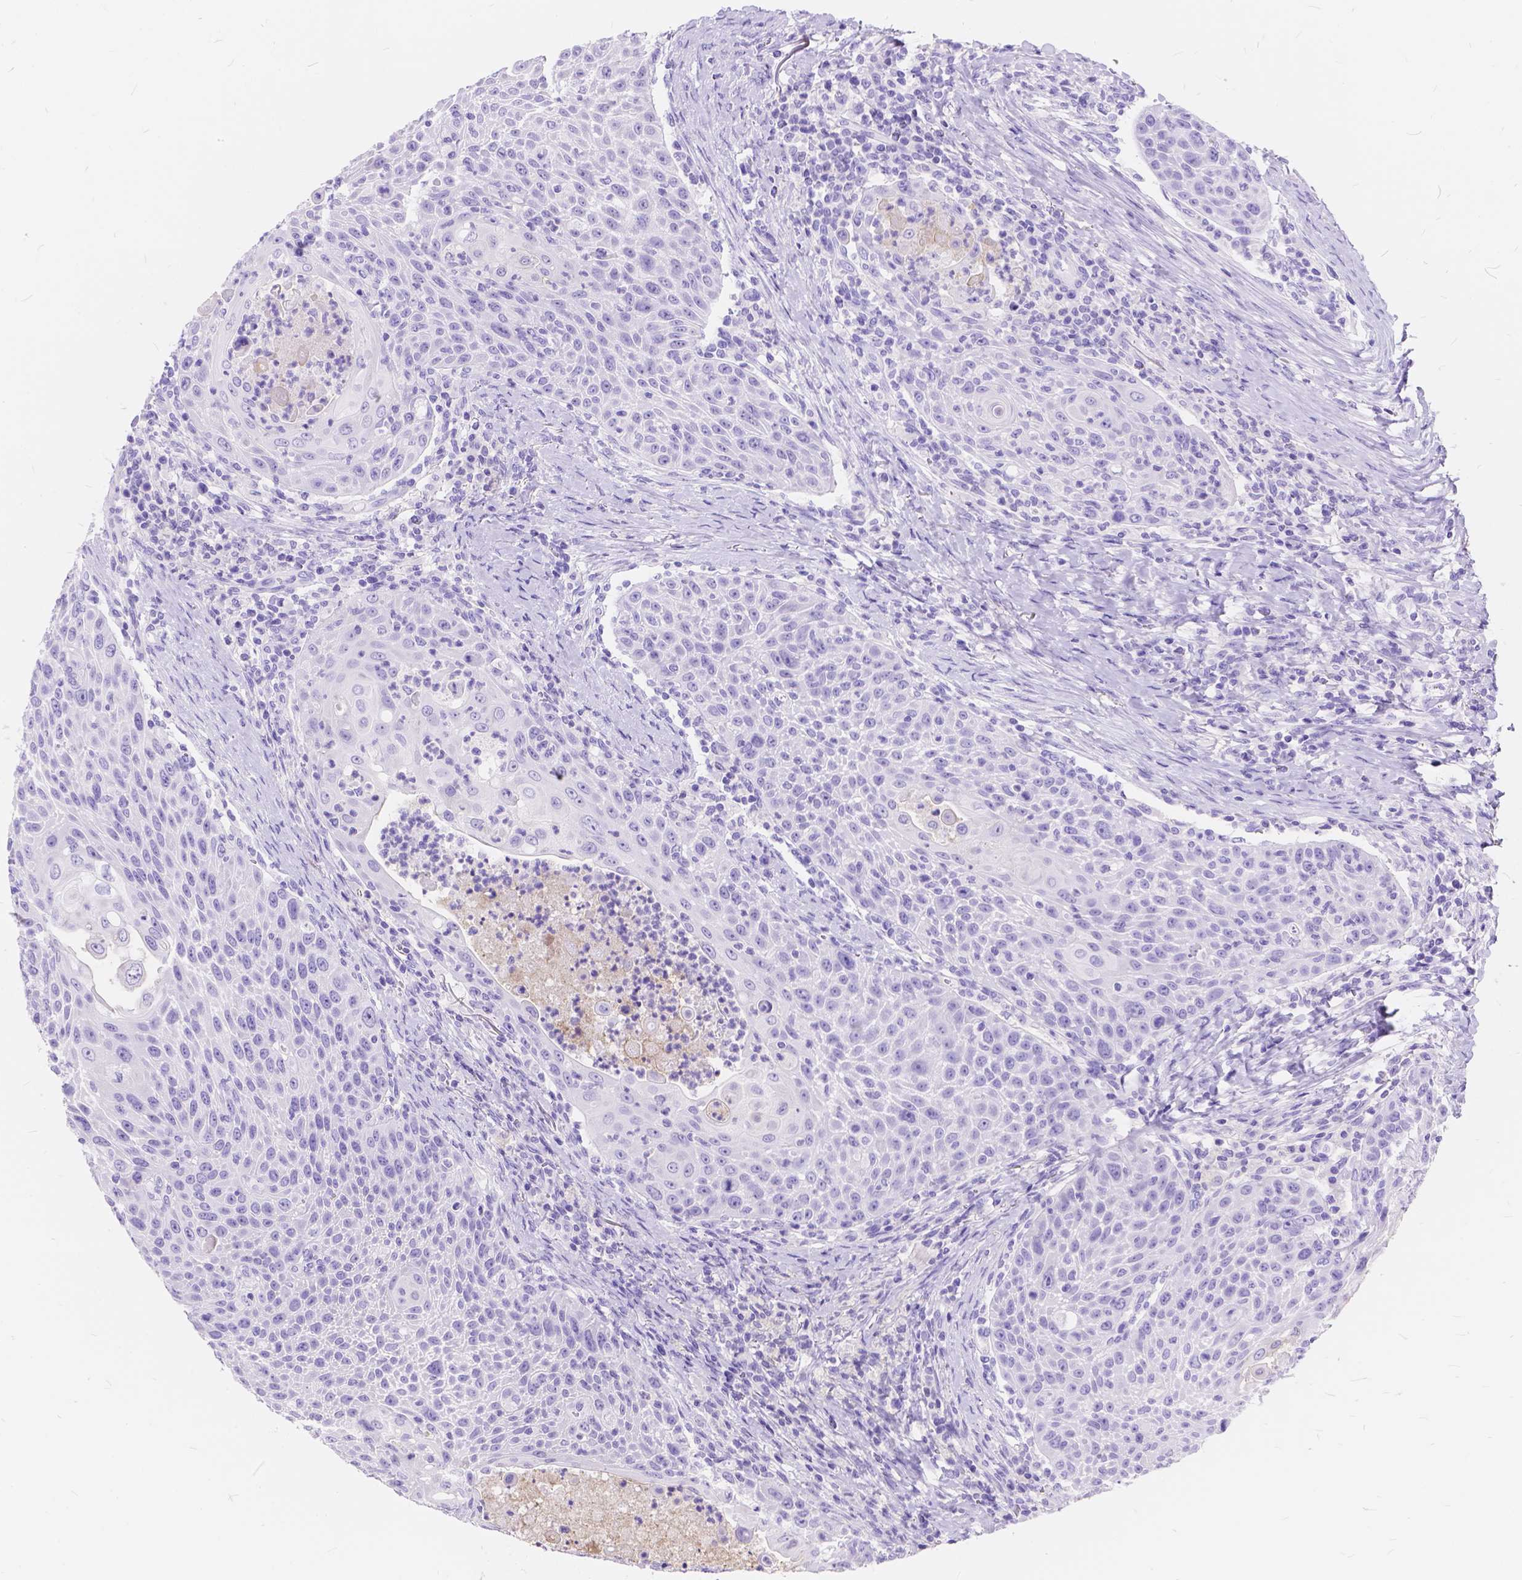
{"staining": {"intensity": "negative", "quantity": "none", "location": "none"}, "tissue": "head and neck cancer", "cell_type": "Tumor cells", "image_type": "cancer", "snomed": [{"axis": "morphology", "description": "Squamous cell carcinoma, NOS"}, {"axis": "topography", "description": "Head-Neck"}], "caption": "This is an IHC micrograph of human head and neck cancer (squamous cell carcinoma). There is no staining in tumor cells.", "gene": "FOXL2", "patient": {"sex": "male", "age": 69}}